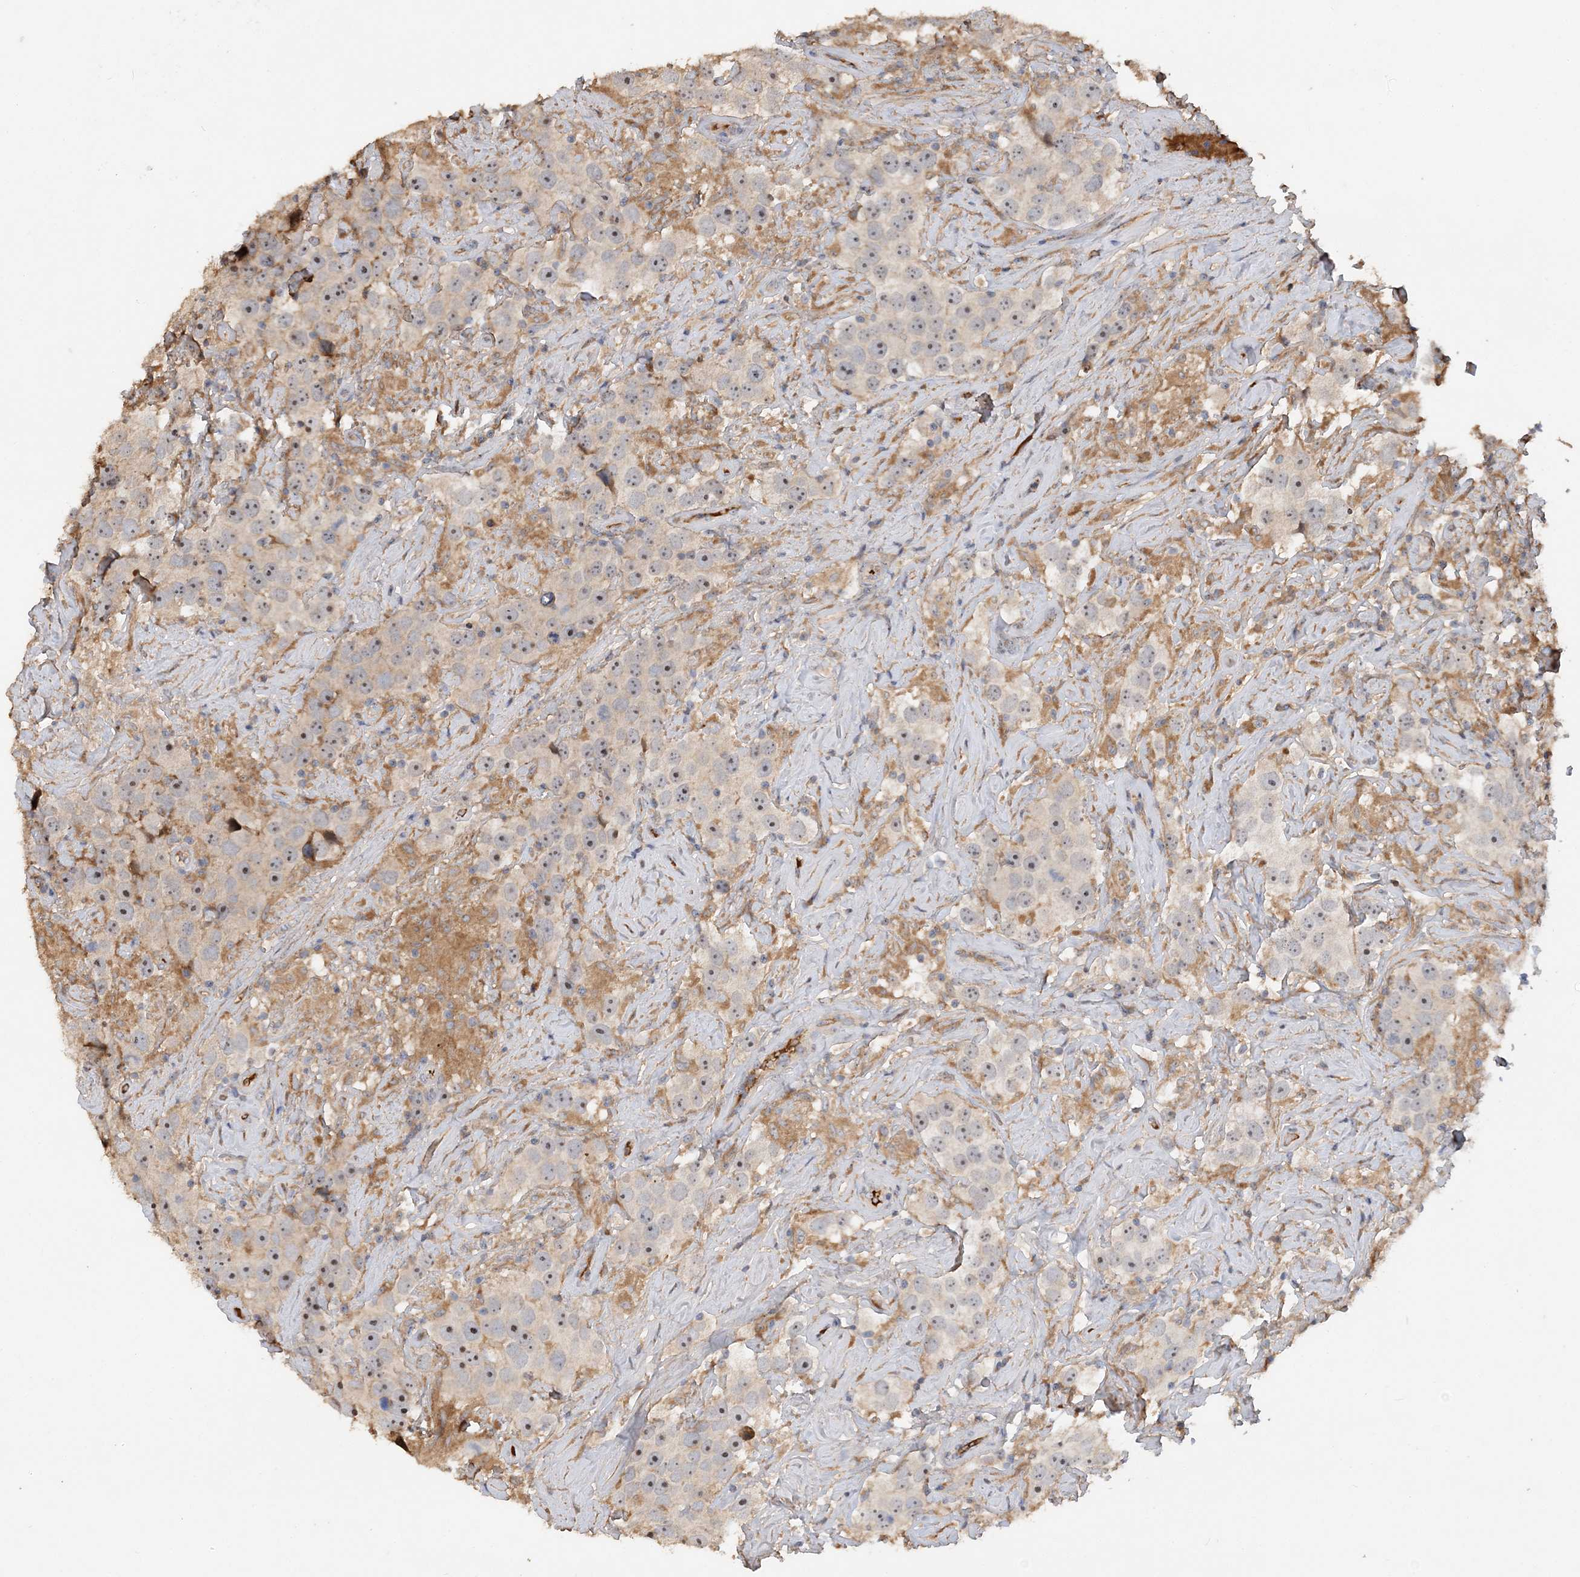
{"staining": {"intensity": "moderate", "quantity": ">75%", "location": "nuclear"}, "tissue": "testis cancer", "cell_type": "Tumor cells", "image_type": "cancer", "snomed": [{"axis": "morphology", "description": "Seminoma, NOS"}, {"axis": "topography", "description": "Testis"}], "caption": "Immunohistochemical staining of seminoma (testis) exhibits moderate nuclear protein staining in approximately >75% of tumor cells.", "gene": "GRINA", "patient": {"sex": "male", "age": 49}}